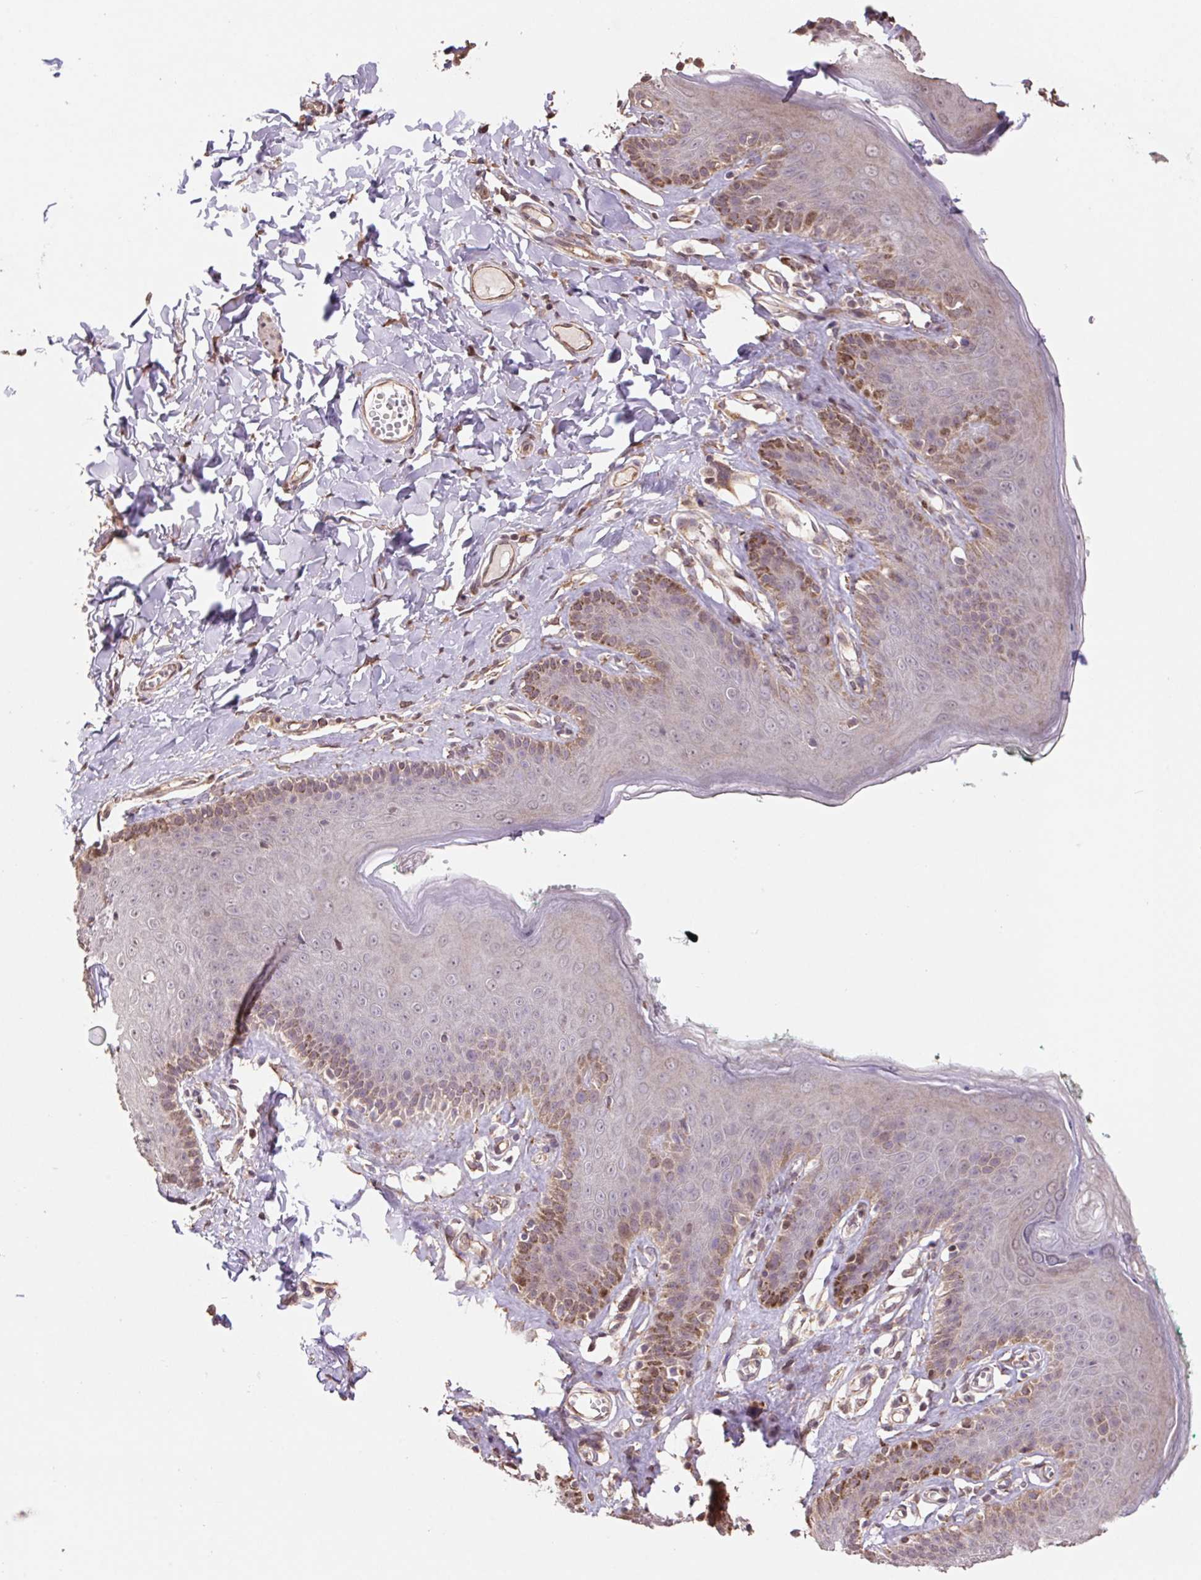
{"staining": {"intensity": "moderate", "quantity": "25%-75%", "location": "cytoplasmic/membranous,nuclear"}, "tissue": "skin", "cell_type": "Epidermal cells", "image_type": "normal", "snomed": [{"axis": "morphology", "description": "Normal tissue, NOS"}, {"axis": "topography", "description": "Vulva"}, {"axis": "topography", "description": "Peripheral nerve tissue"}], "caption": "Immunohistochemistry (IHC) staining of normal skin, which exhibits medium levels of moderate cytoplasmic/membranous,nuclear staining in approximately 25%-75% of epidermal cells indicating moderate cytoplasmic/membranous,nuclear protein staining. The staining was performed using DAB (3,3'-diaminobenzidine) (brown) for protein detection and nuclei were counterstained in hematoxylin (blue).", "gene": "CUTA", "patient": {"sex": "female", "age": 66}}